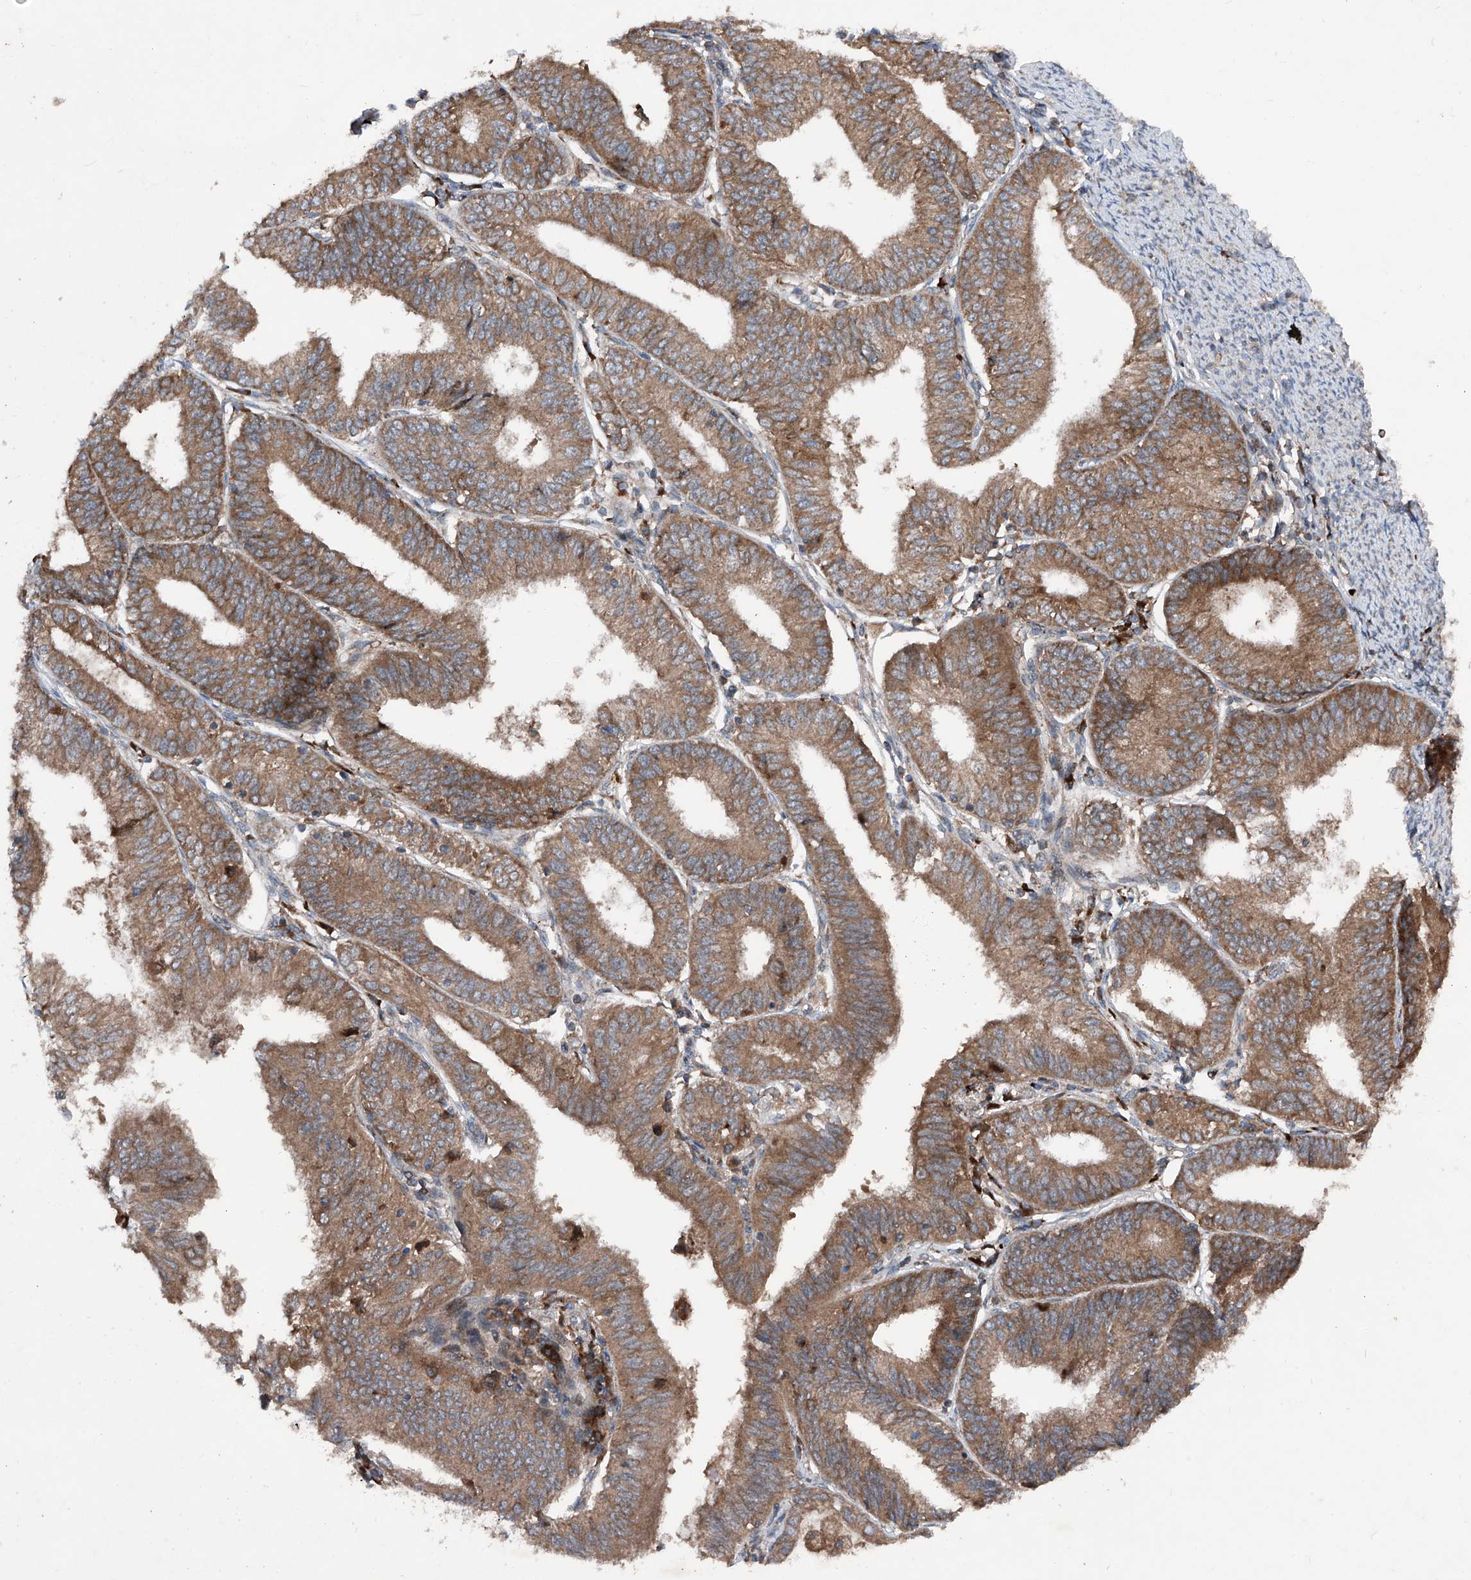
{"staining": {"intensity": "moderate", "quantity": ">75%", "location": "cytoplasmic/membranous"}, "tissue": "endometrial cancer", "cell_type": "Tumor cells", "image_type": "cancer", "snomed": [{"axis": "morphology", "description": "Adenocarcinoma, NOS"}, {"axis": "topography", "description": "Endometrium"}], "caption": "Immunohistochemistry (DAB (3,3'-diaminobenzidine)) staining of endometrial cancer exhibits moderate cytoplasmic/membranous protein expression in about >75% of tumor cells.", "gene": "DAD1", "patient": {"sex": "female", "age": 51}}